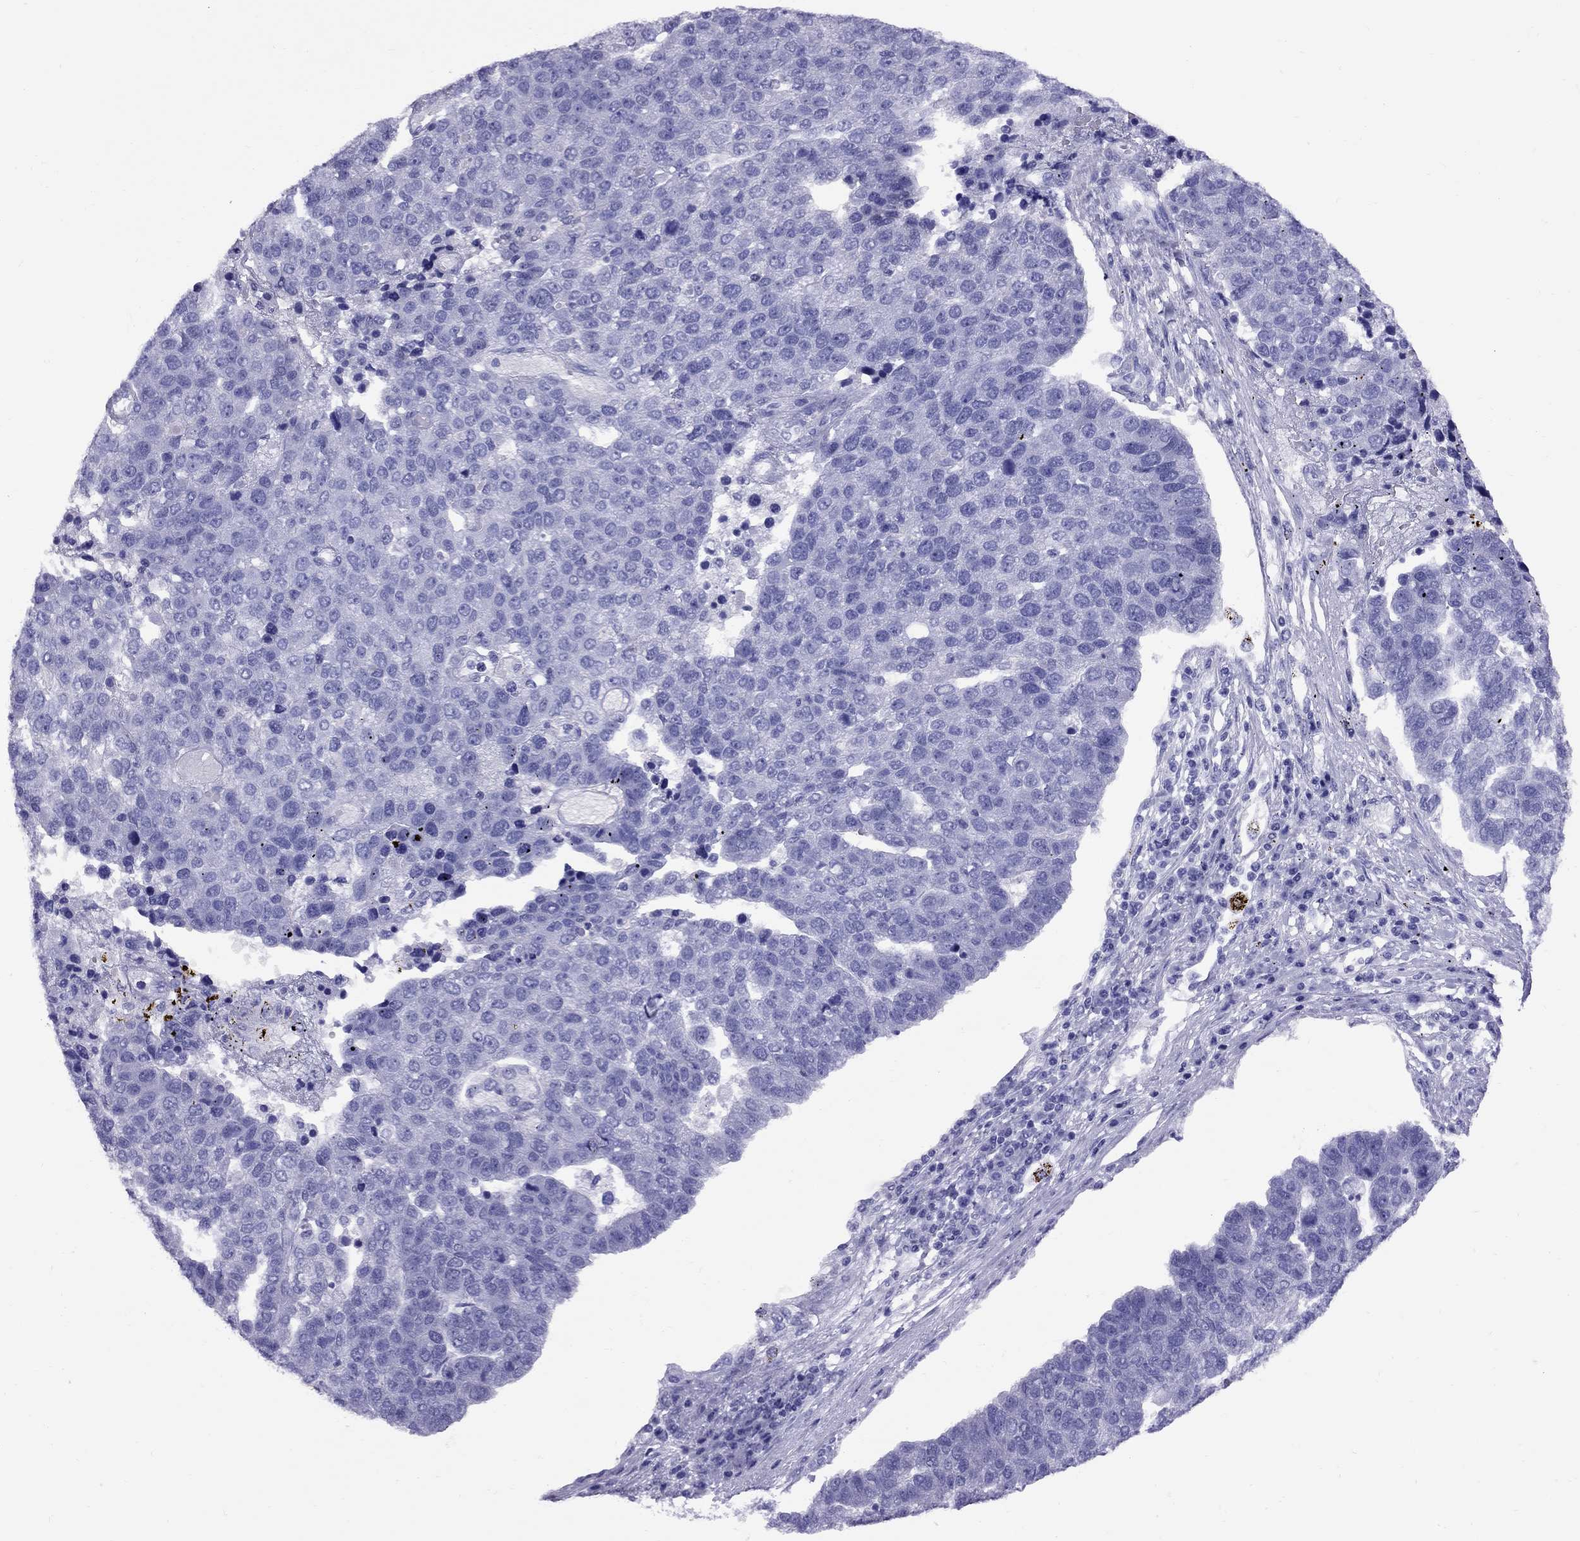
{"staining": {"intensity": "negative", "quantity": "none", "location": "none"}, "tissue": "pancreatic cancer", "cell_type": "Tumor cells", "image_type": "cancer", "snomed": [{"axis": "morphology", "description": "Adenocarcinoma, NOS"}, {"axis": "topography", "description": "Pancreas"}], "caption": "Tumor cells show no significant staining in pancreatic adenocarcinoma. (Brightfield microscopy of DAB (3,3'-diaminobenzidine) IHC at high magnification).", "gene": "AVPR1B", "patient": {"sex": "female", "age": 61}}